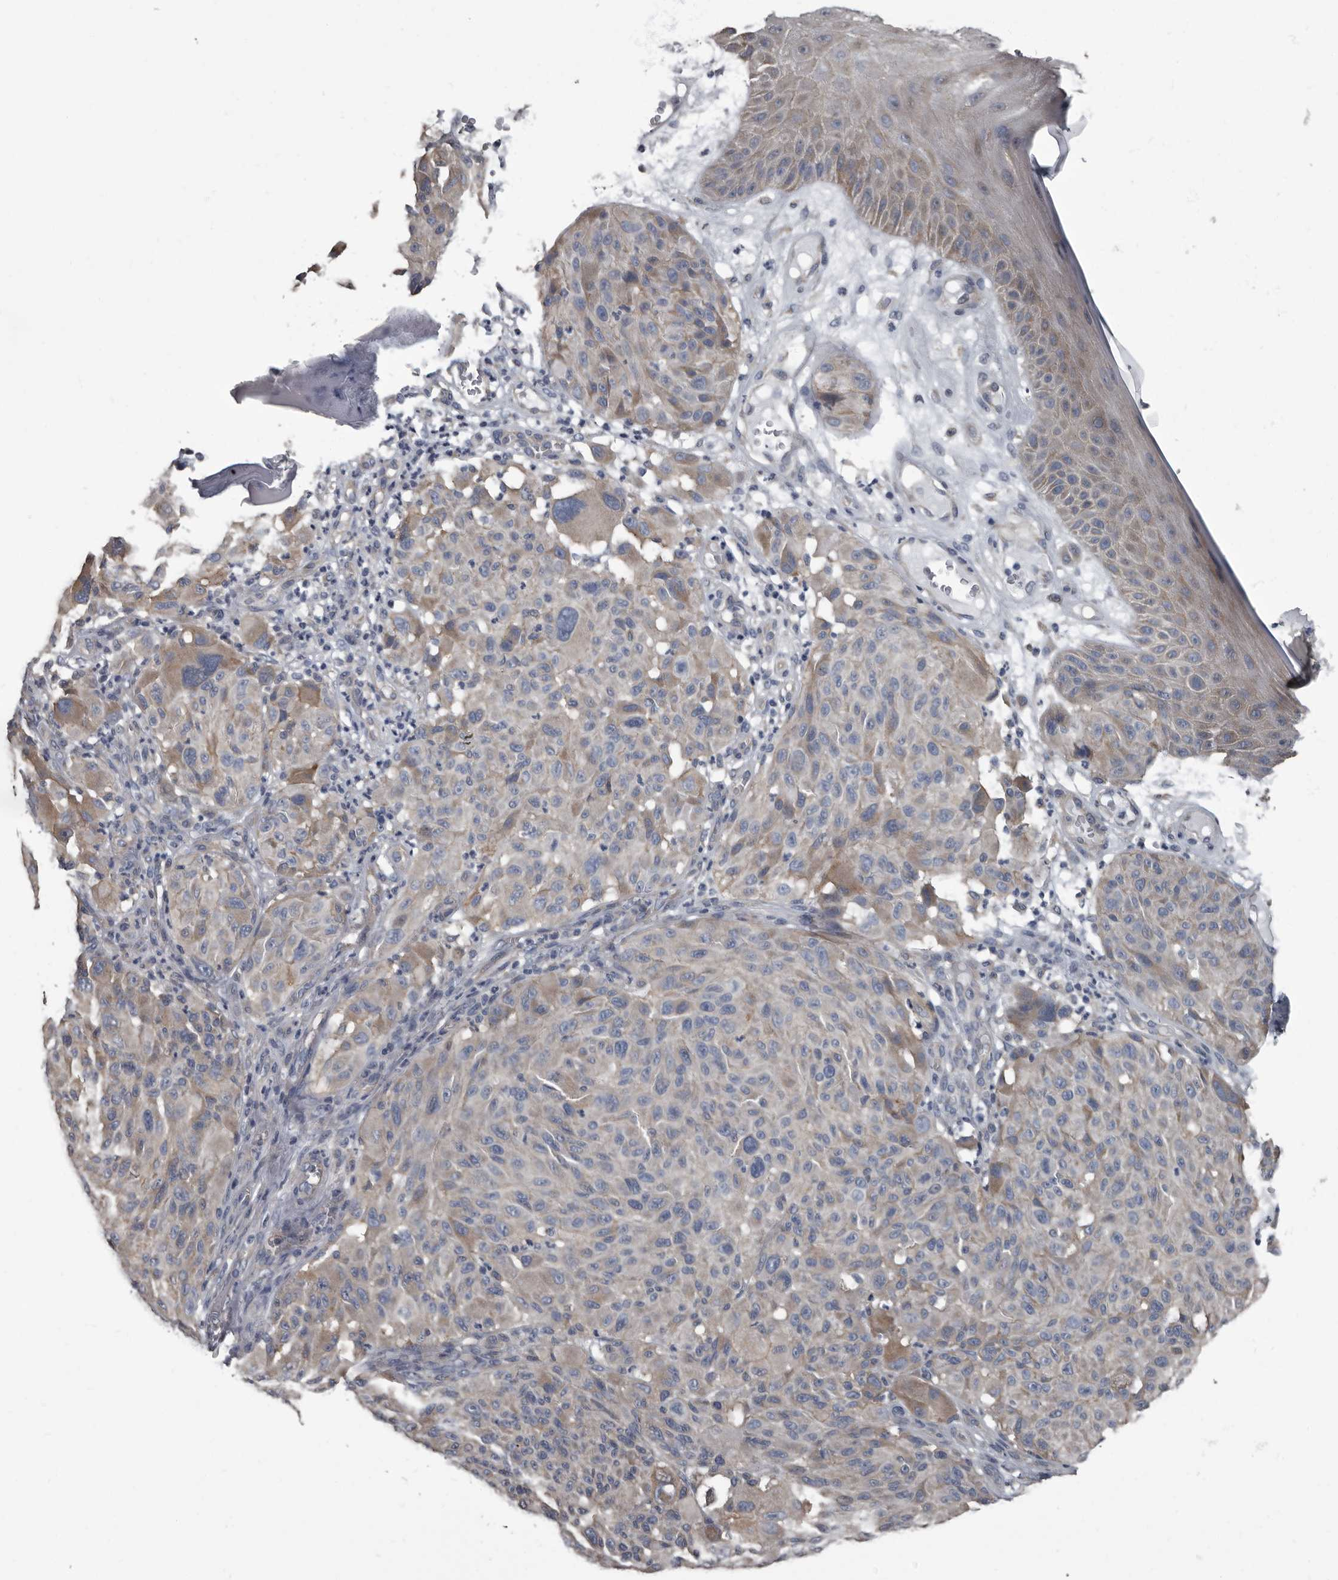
{"staining": {"intensity": "weak", "quantity": "<25%", "location": "cytoplasmic/membranous"}, "tissue": "melanoma", "cell_type": "Tumor cells", "image_type": "cancer", "snomed": [{"axis": "morphology", "description": "Malignant melanoma, NOS"}, {"axis": "topography", "description": "Skin"}], "caption": "A high-resolution image shows immunohistochemistry staining of melanoma, which demonstrates no significant expression in tumor cells.", "gene": "TPD52L1", "patient": {"sex": "male", "age": 83}}